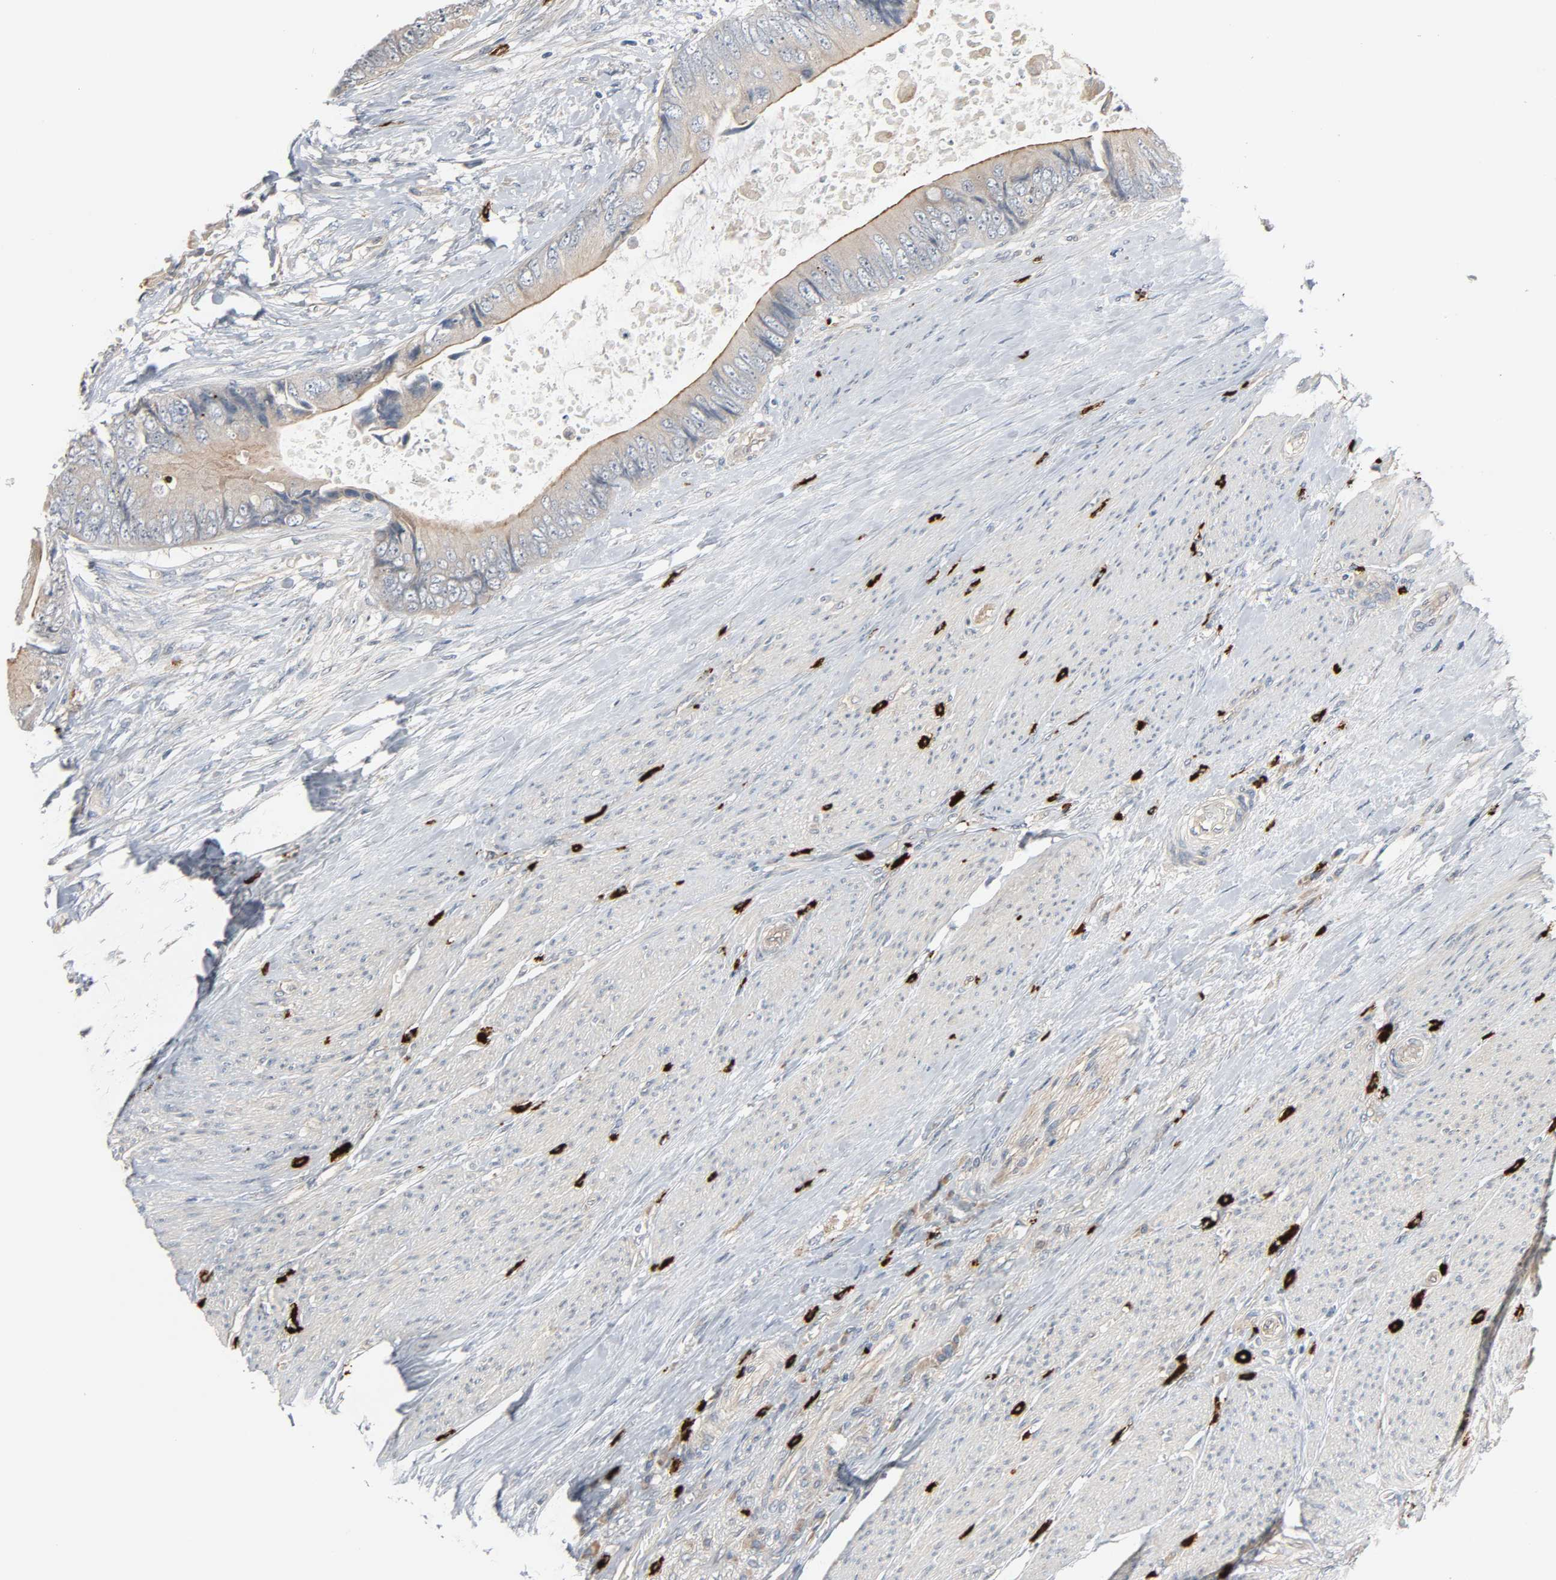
{"staining": {"intensity": "weak", "quantity": ">75%", "location": "cytoplasmic/membranous"}, "tissue": "colorectal cancer", "cell_type": "Tumor cells", "image_type": "cancer", "snomed": [{"axis": "morphology", "description": "Adenocarcinoma, NOS"}, {"axis": "topography", "description": "Rectum"}], "caption": "Immunohistochemical staining of colorectal cancer (adenocarcinoma) reveals low levels of weak cytoplasmic/membranous expression in approximately >75% of tumor cells. The staining is performed using DAB (3,3'-diaminobenzidine) brown chromogen to label protein expression. The nuclei are counter-stained blue using hematoxylin.", "gene": "LIMCH1", "patient": {"sex": "female", "age": 77}}